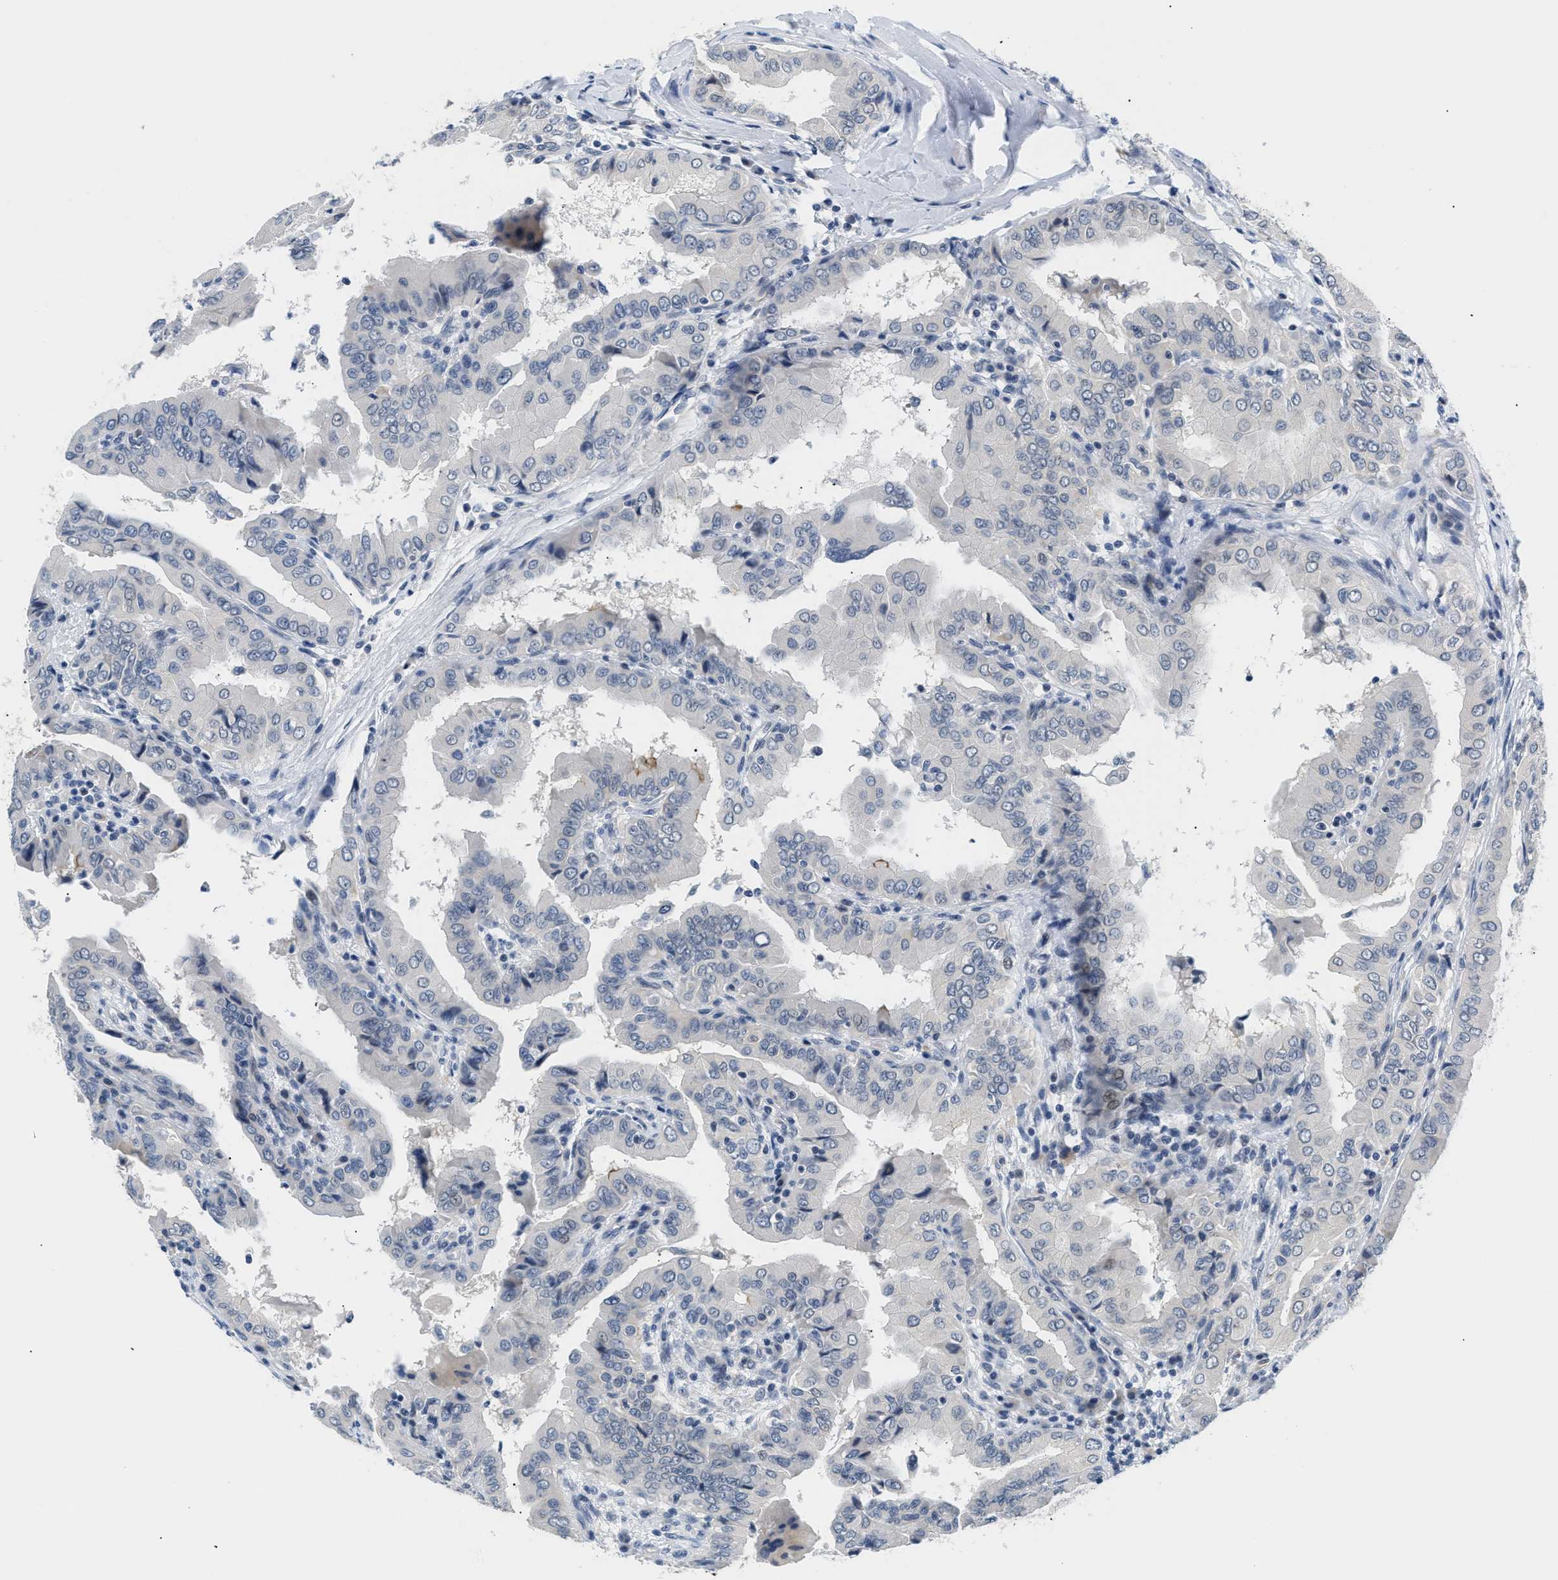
{"staining": {"intensity": "negative", "quantity": "none", "location": "none"}, "tissue": "thyroid cancer", "cell_type": "Tumor cells", "image_type": "cancer", "snomed": [{"axis": "morphology", "description": "Papillary adenocarcinoma, NOS"}, {"axis": "topography", "description": "Thyroid gland"}], "caption": "A high-resolution micrograph shows immunohistochemistry (IHC) staining of thyroid cancer (papillary adenocarcinoma), which reveals no significant positivity in tumor cells.", "gene": "PPM1H", "patient": {"sex": "male", "age": 33}}